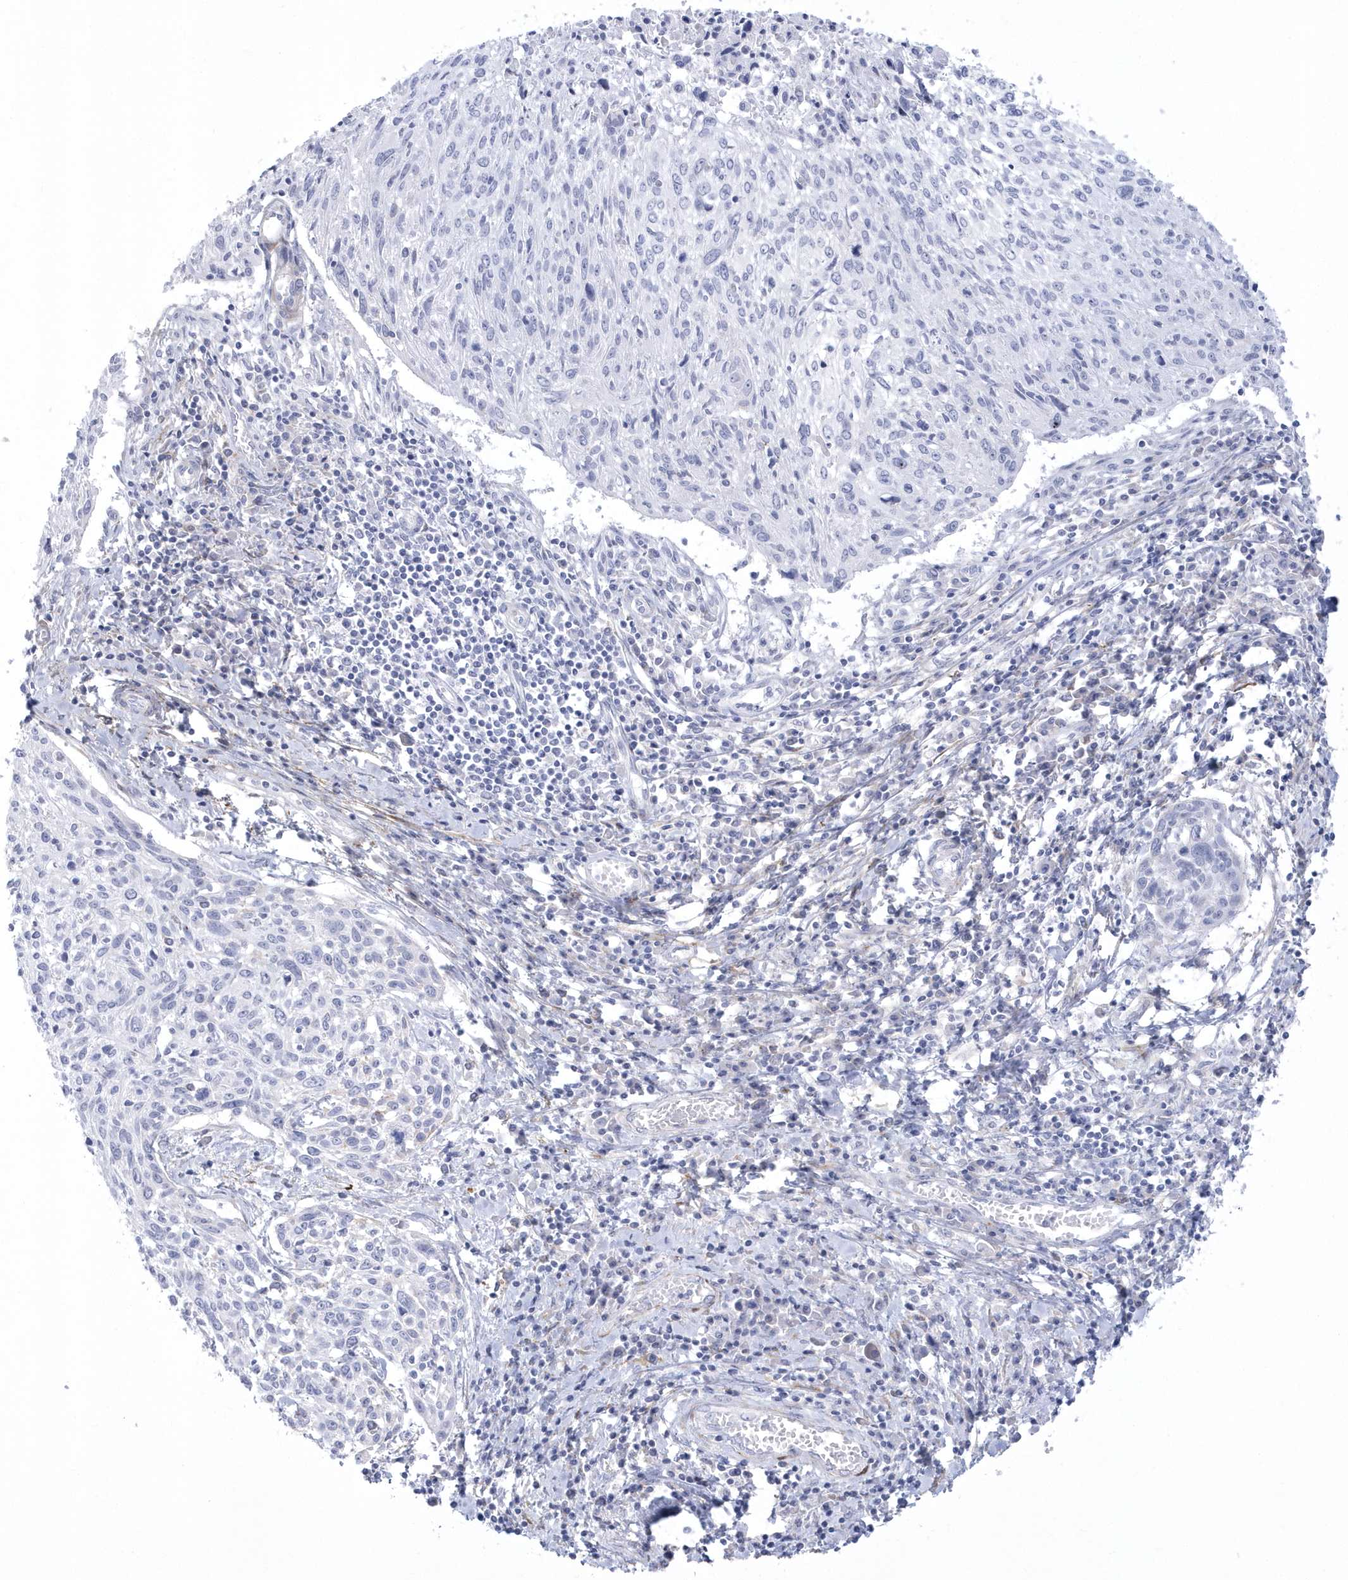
{"staining": {"intensity": "negative", "quantity": "none", "location": "none"}, "tissue": "cervical cancer", "cell_type": "Tumor cells", "image_type": "cancer", "snomed": [{"axis": "morphology", "description": "Squamous cell carcinoma, NOS"}, {"axis": "topography", "description": "Cervix"}], "caption": "Immunohistochemical staining of squamous cell carcinoma (cervical) demonstrates no significant staining in tumor cells.", "gene": "WDR27", "patient": {"sex": "female", "age": 51}}